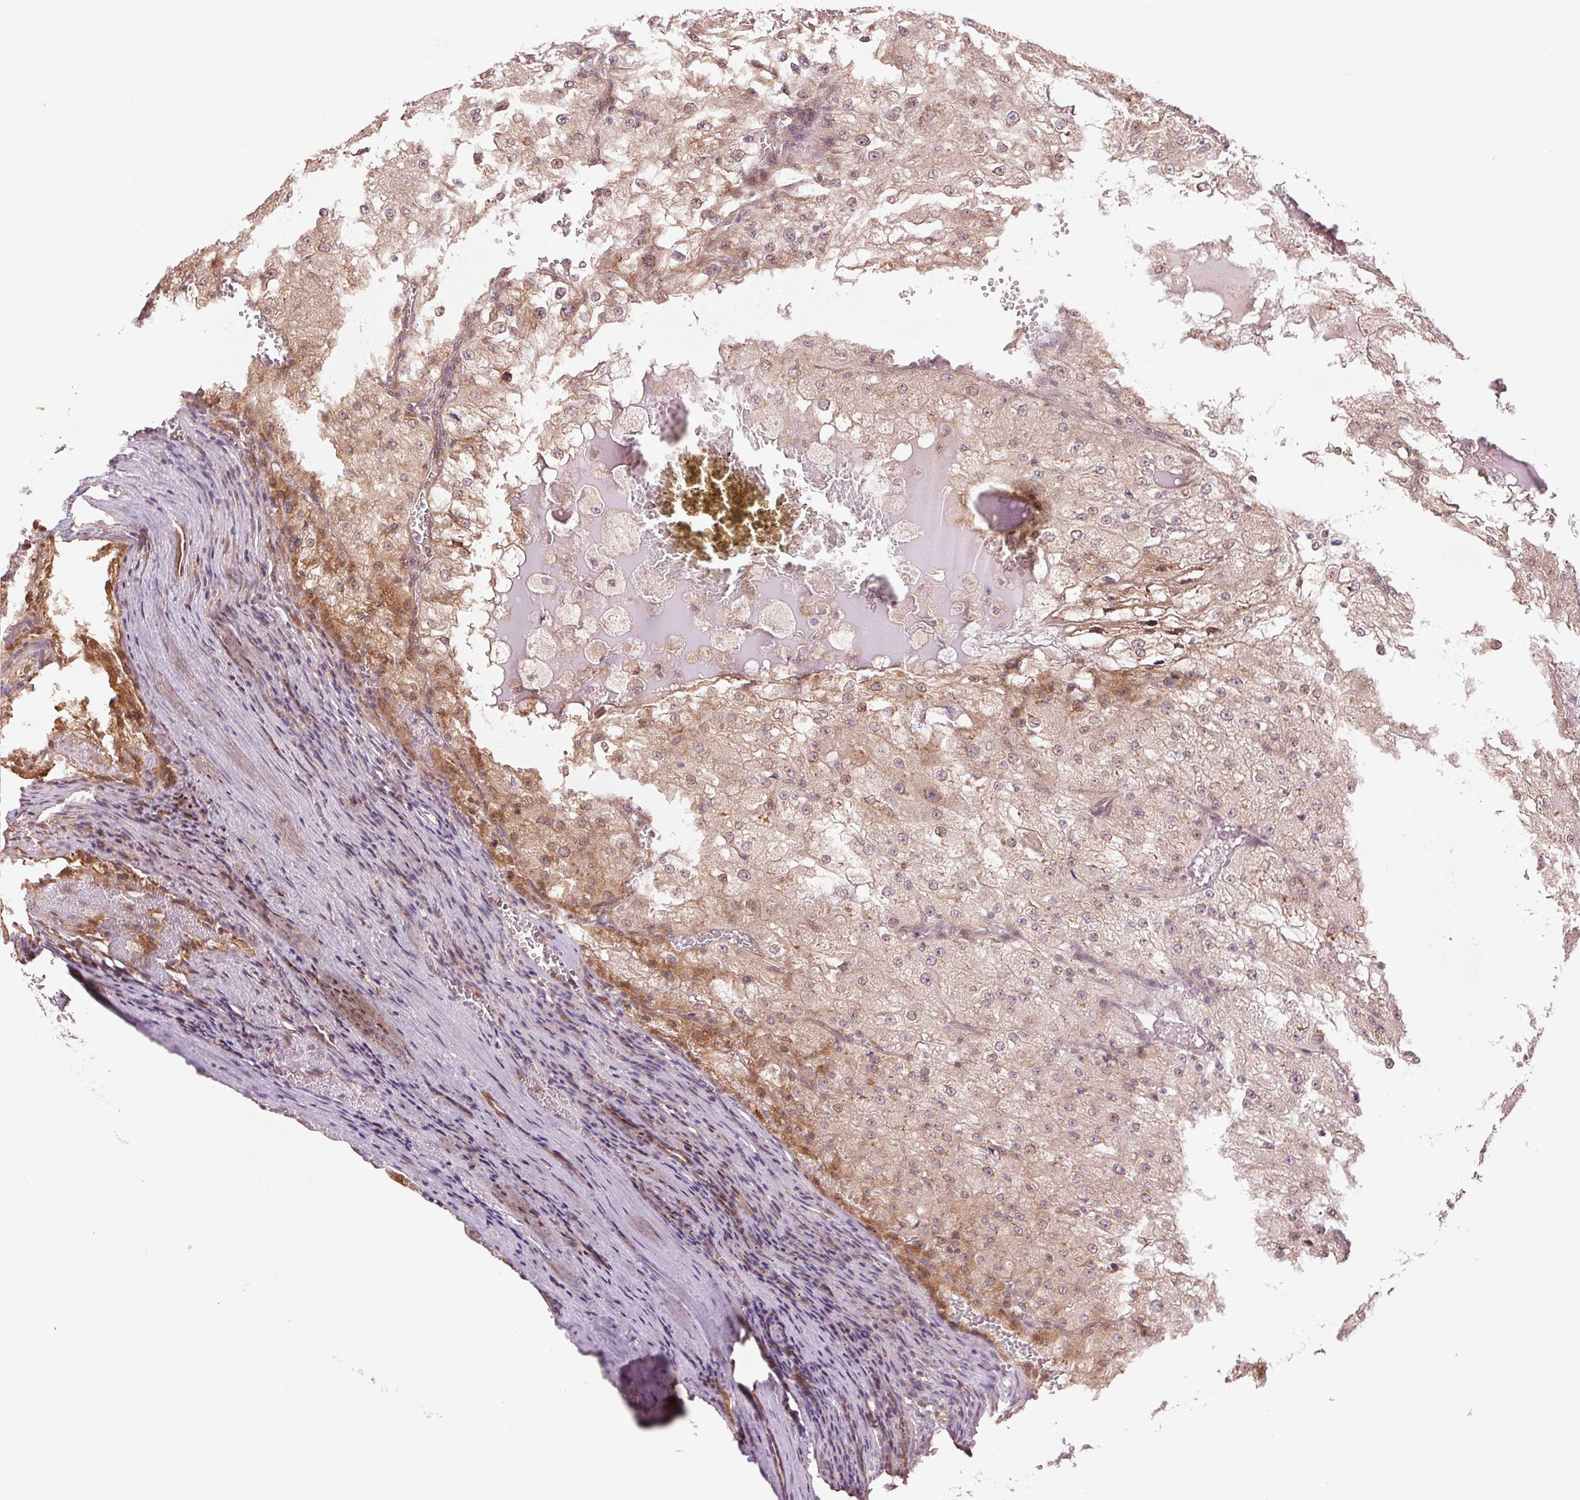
{"staining": {"intensity": "weak", "quantity": ">75%", "location": "cytoplasmic/membranous,nuclear"}, "tissue": "renal cancer", "cell_type": "Tumor cells", "image_type": "cancer", "snomed": [{"axis": "morphology", "description": "Adenocarcinoma, NOS"}, {"axis": "topography", "description": "Kidney"}], "caption": "Protein expression analysis of renal adenocarcinoma shows weak cytoplasmic/membranous and nuclear staining in approximately >75% of tumor cells.", "gene": "BTF3L4", "patient": {"sex": "female", "age": 74}}